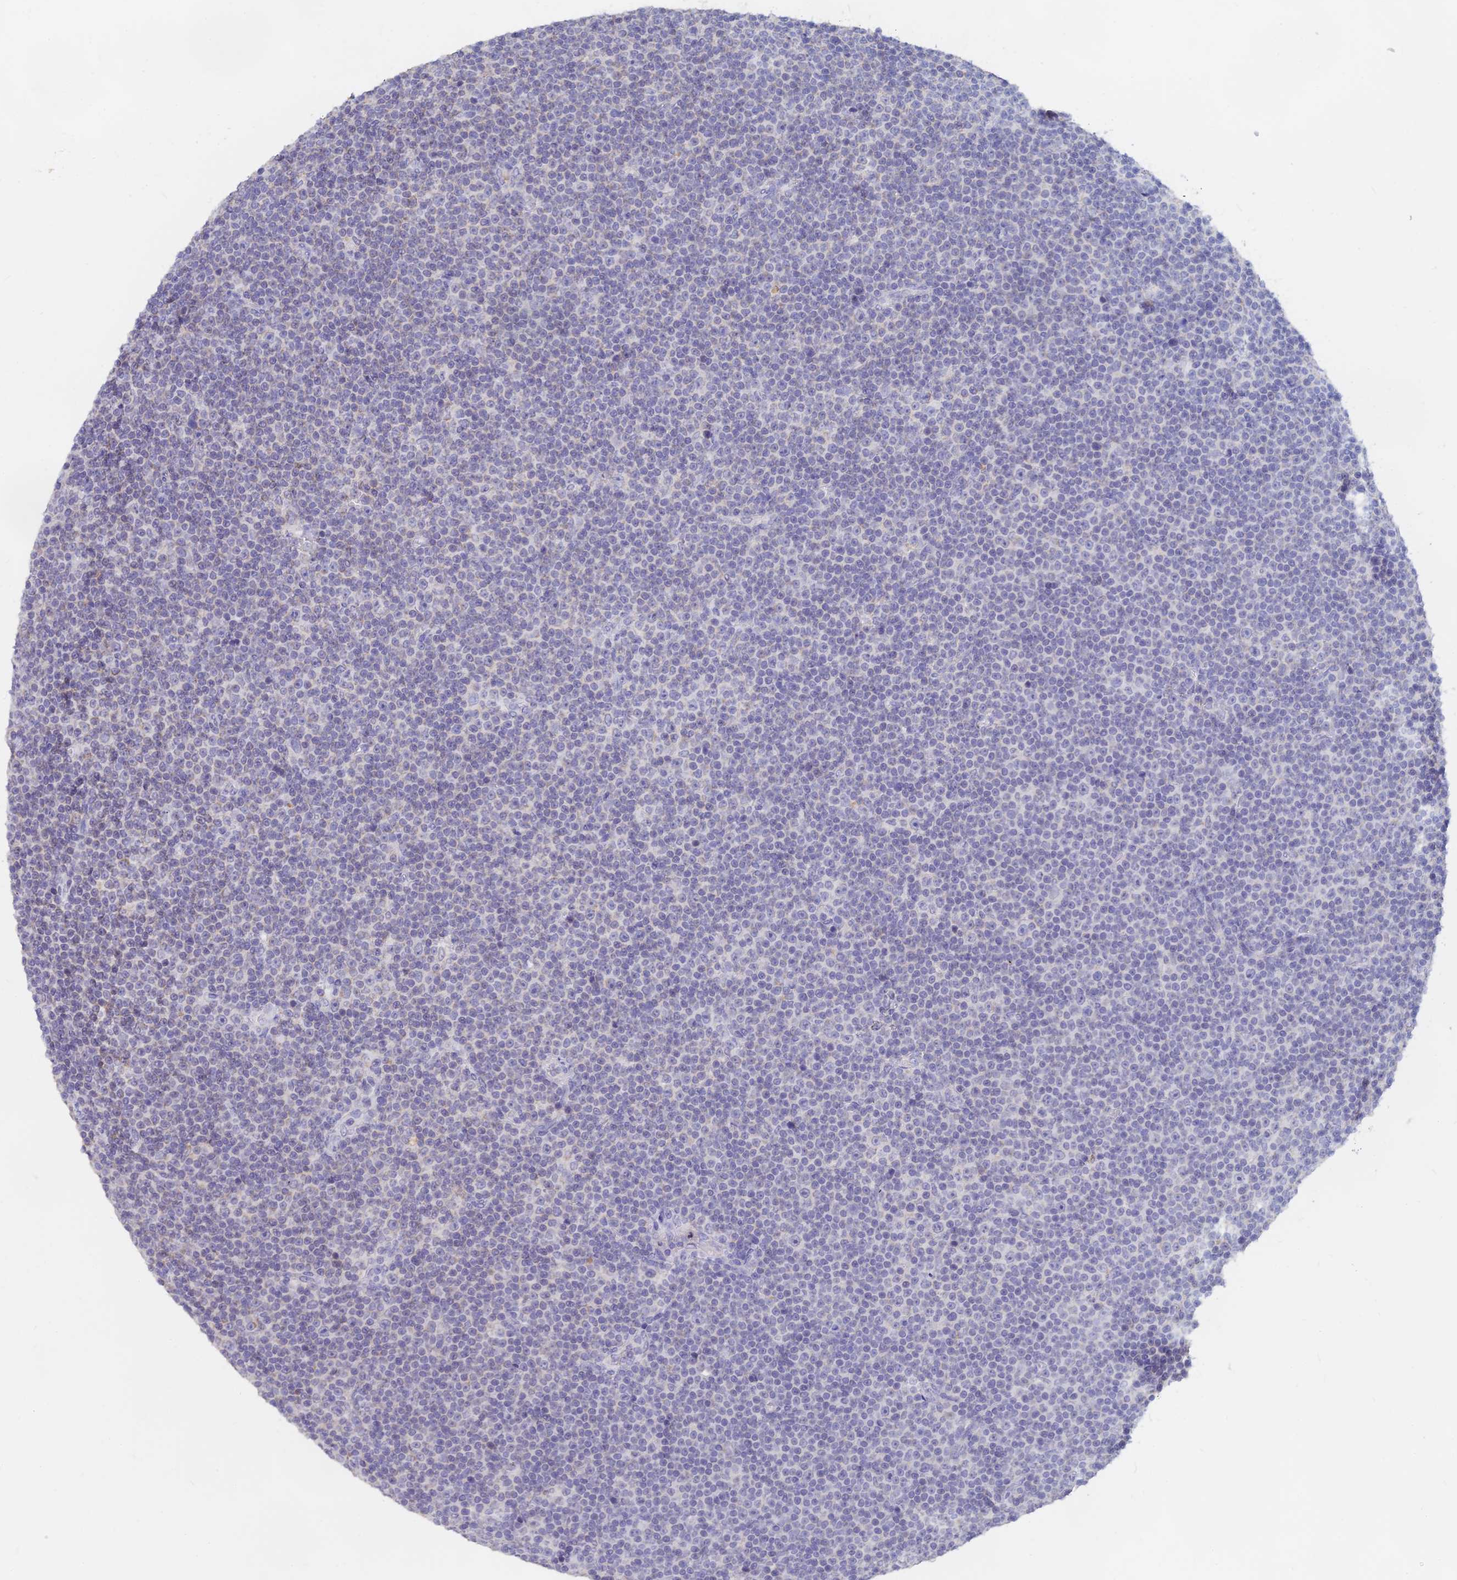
{"staining": {"intensity": "negative", "quantity": "none", "location": "none"}, "tissue": "lymphoma", "cell_type": "Tumor cells", "image_type": "cancer", "snomed": [{"axis": "morphology", "description": "Malignant lymphoma, non-Hodgkin's type, Low grade"}, {"axis": "topography", "description": "Lymph node"}], "caption": "There is no significant staining in tumor cells of lymphoma.", "gene": "LRIF1", "patient": {"sex": "female", "age": 67}}